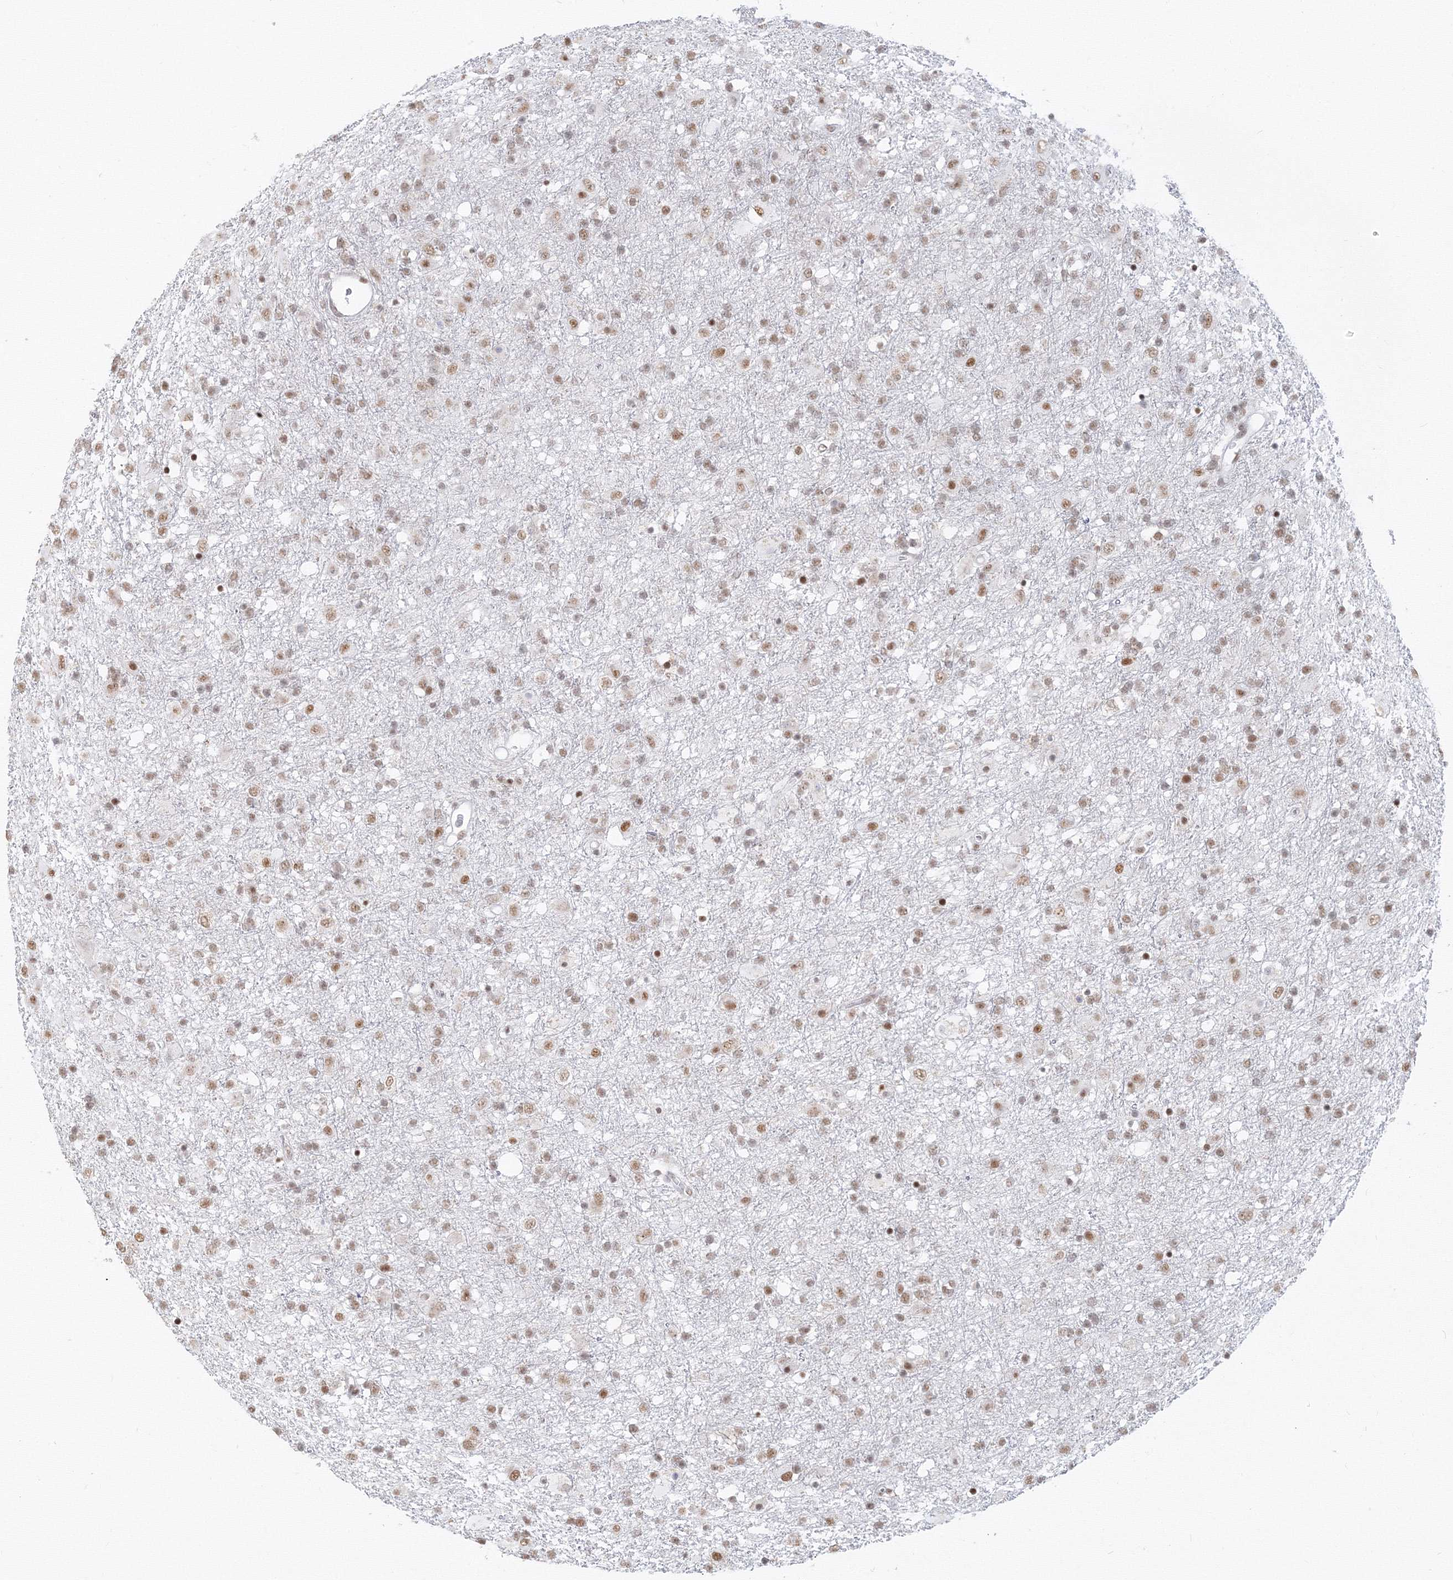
{"staining": {"intensity": "weak", "quantity": ">75%", "location": "nuclear"}, "tissue": "glioma", "cell_type": "Tumor cells", "image_type": "cancer", "snomed": [{"axis": "morphology", "description": "Glioma, malignant, Low grade"}, {"axis": "topography", "description": "Brain"}], "caption": "Weak nuclear positivity for a protein is present in about >75% of tumor cells of malignant glioma (low-grade) using immunohistochemistry.", "gene": "PPP4R2", "patient": {"sex": "male", "age": 65}}